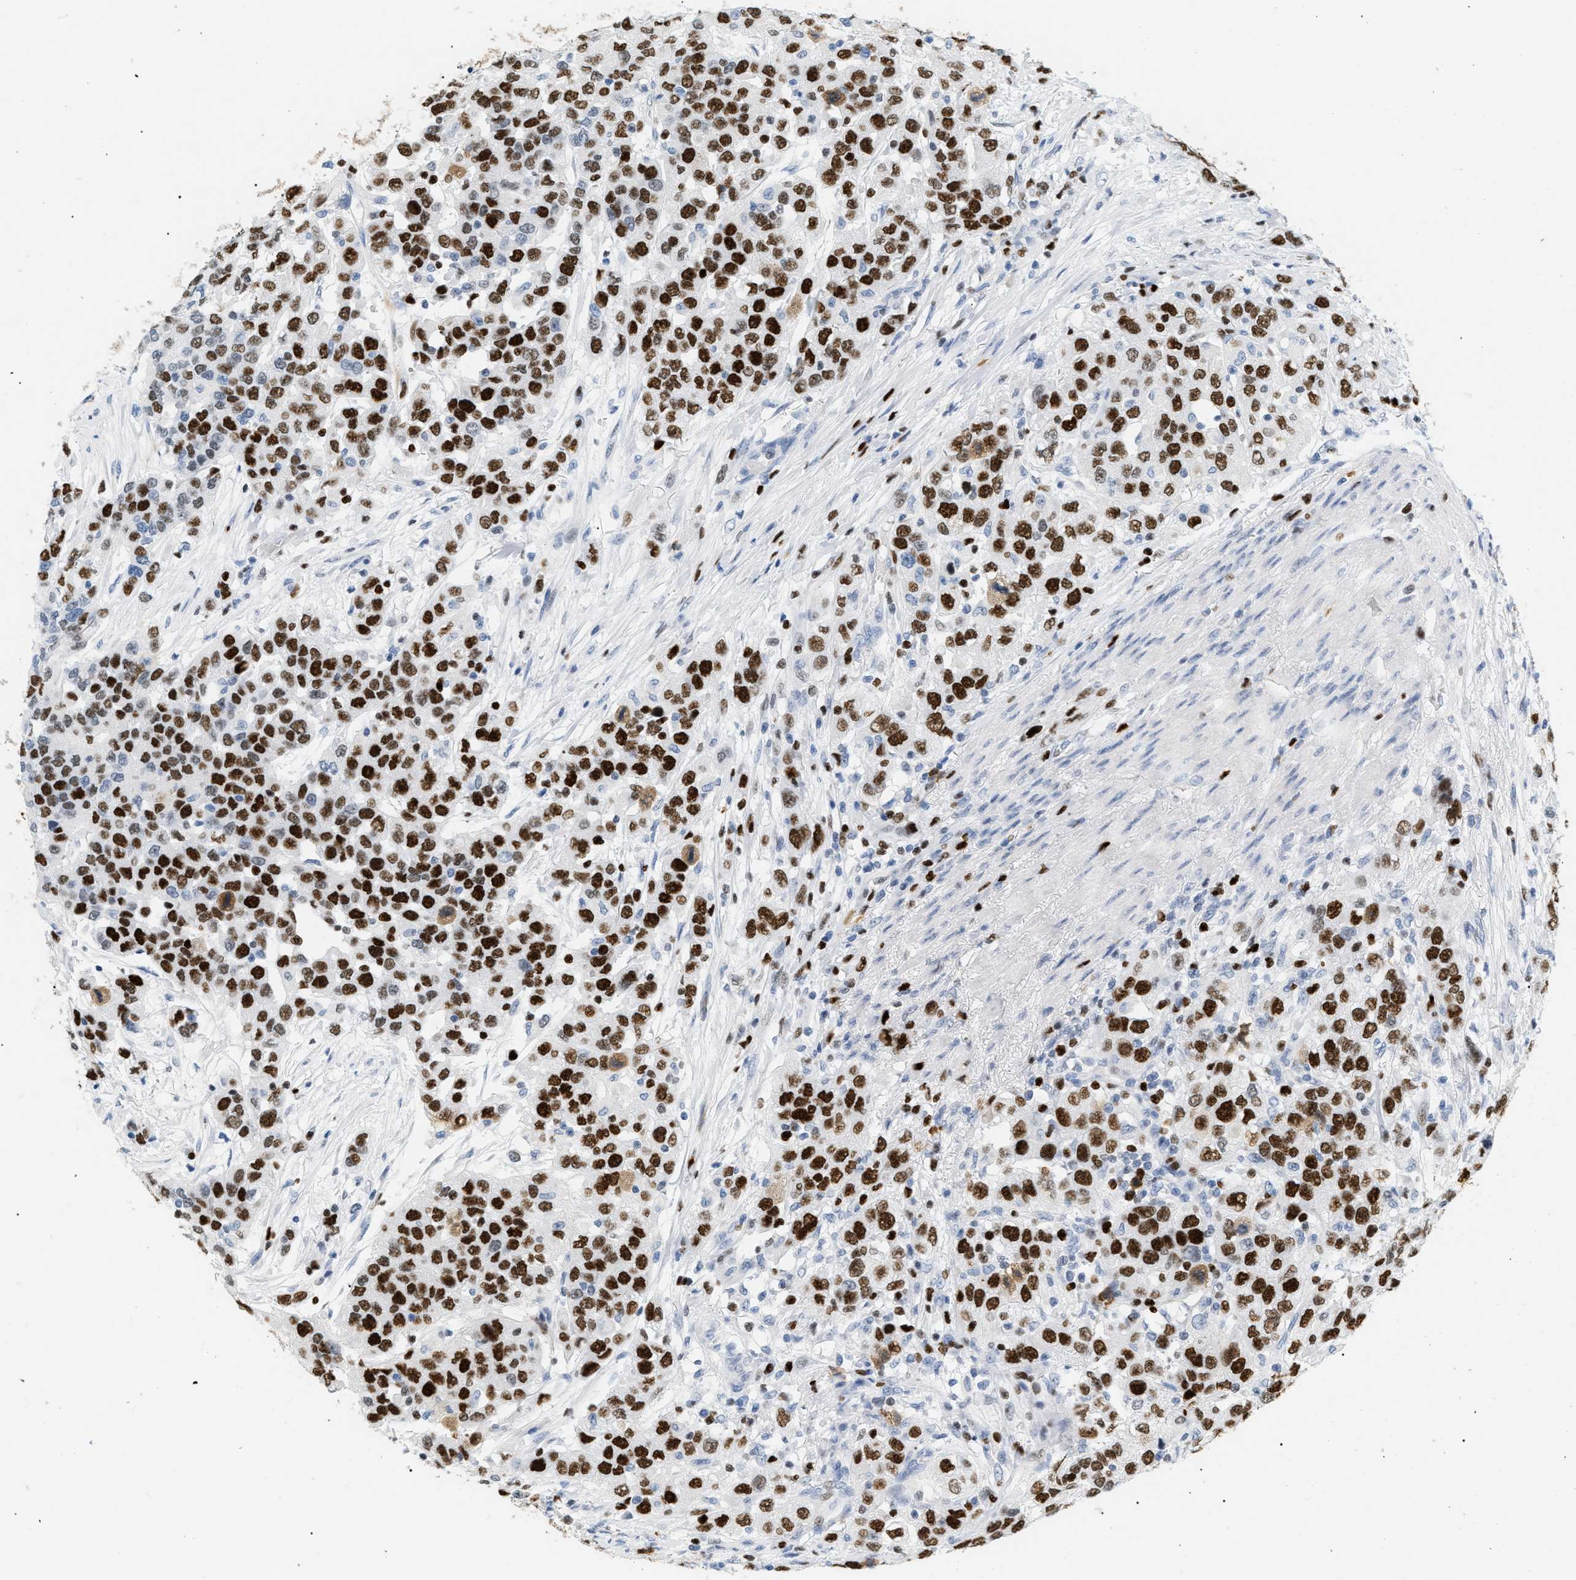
{"staining": {"intensity": "strong", "quantity": ">75%", "location": "nuclear"}, "tissue": "urothelial cancer", "cell_type": "Tumor cells", "image_type": "cancer", "snomed": [{"axis": "morphology", "description": "Urothelial carcinoma, High grade"}, {"axis": "topography", "description": "Urinary bladder"}], "caption": "Immunohistochemistry (DAB (3,3'-diaminobenzidine)) staining of human high-grade urothelial carcinoma reveals strong nuclear protein staining in approximately >75% of tumor cells. (DAB = brown stain, brightfield microscopy at high magnification).", "gene": "MCM7", "patient": {"sex": "female", "age": 80}}